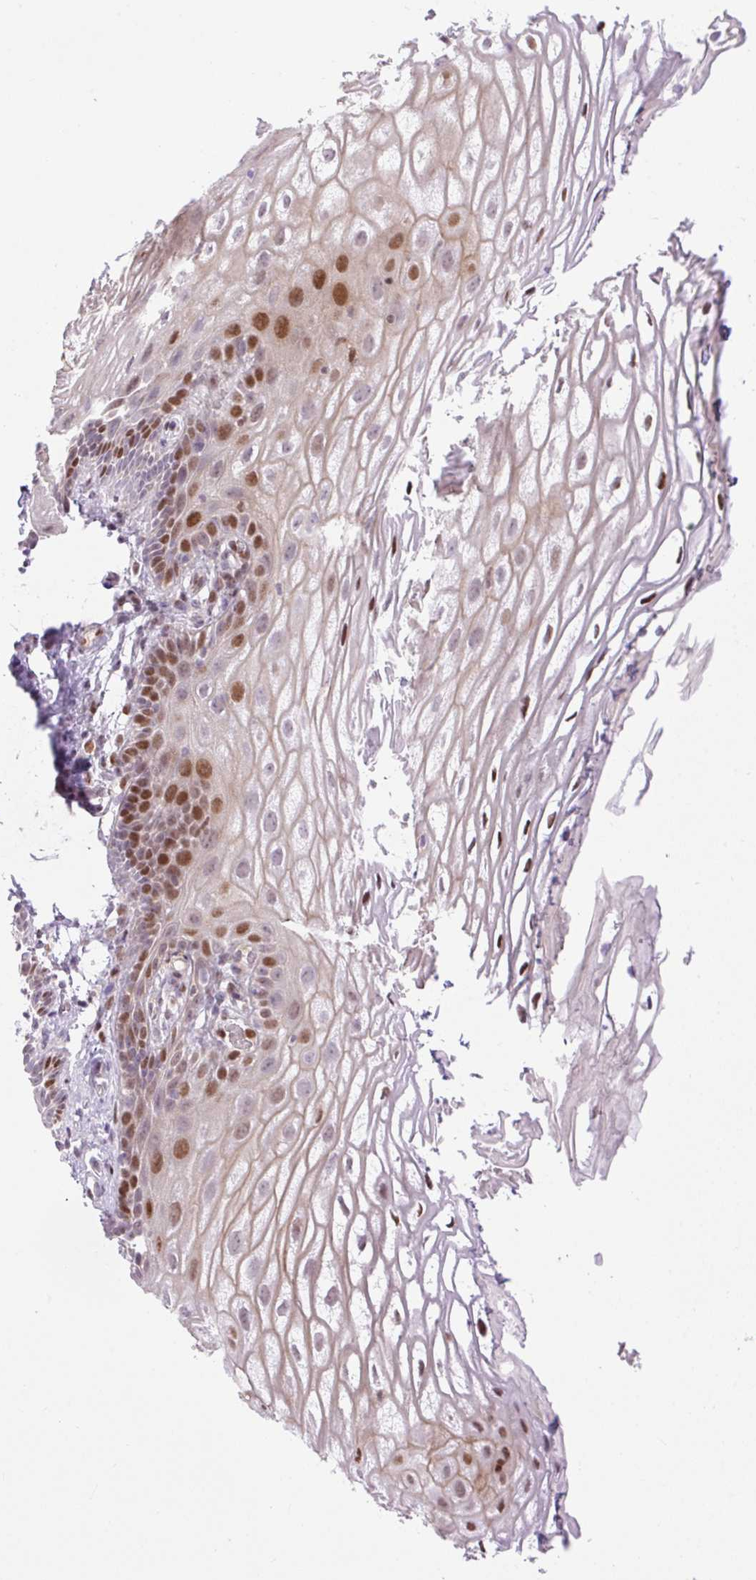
{"staining": {"intensity": "strong", "quantity": "<25%", "location": "nuclear"}, "tissue": "vagina", "cell_type": "Squamous epithelial cells", "image_type": "normal", "snomed": [{"axis": "morphology", "description": "Normal tissue, NOS"}, {"axis": "morphology", "description": "Adenocarcinoma, NOS"}, {"axis": "topography", "description": "Rectum"}, {"axis": "topography", "description": "Vagina"}, {"axis": "topography", "description": "Peripheral nerve tissue"}], "caption": "A medium amount of strong nuclear positivity is identified in approximately <25% of squamous epithelial cells in benign vagina. Immunohistochemistry (ihc) stains the protein of interest in brown and the nuclei are stained blue.", "gene": "RIPPLY3", "patient": {"sex": "female", "age": 71}}